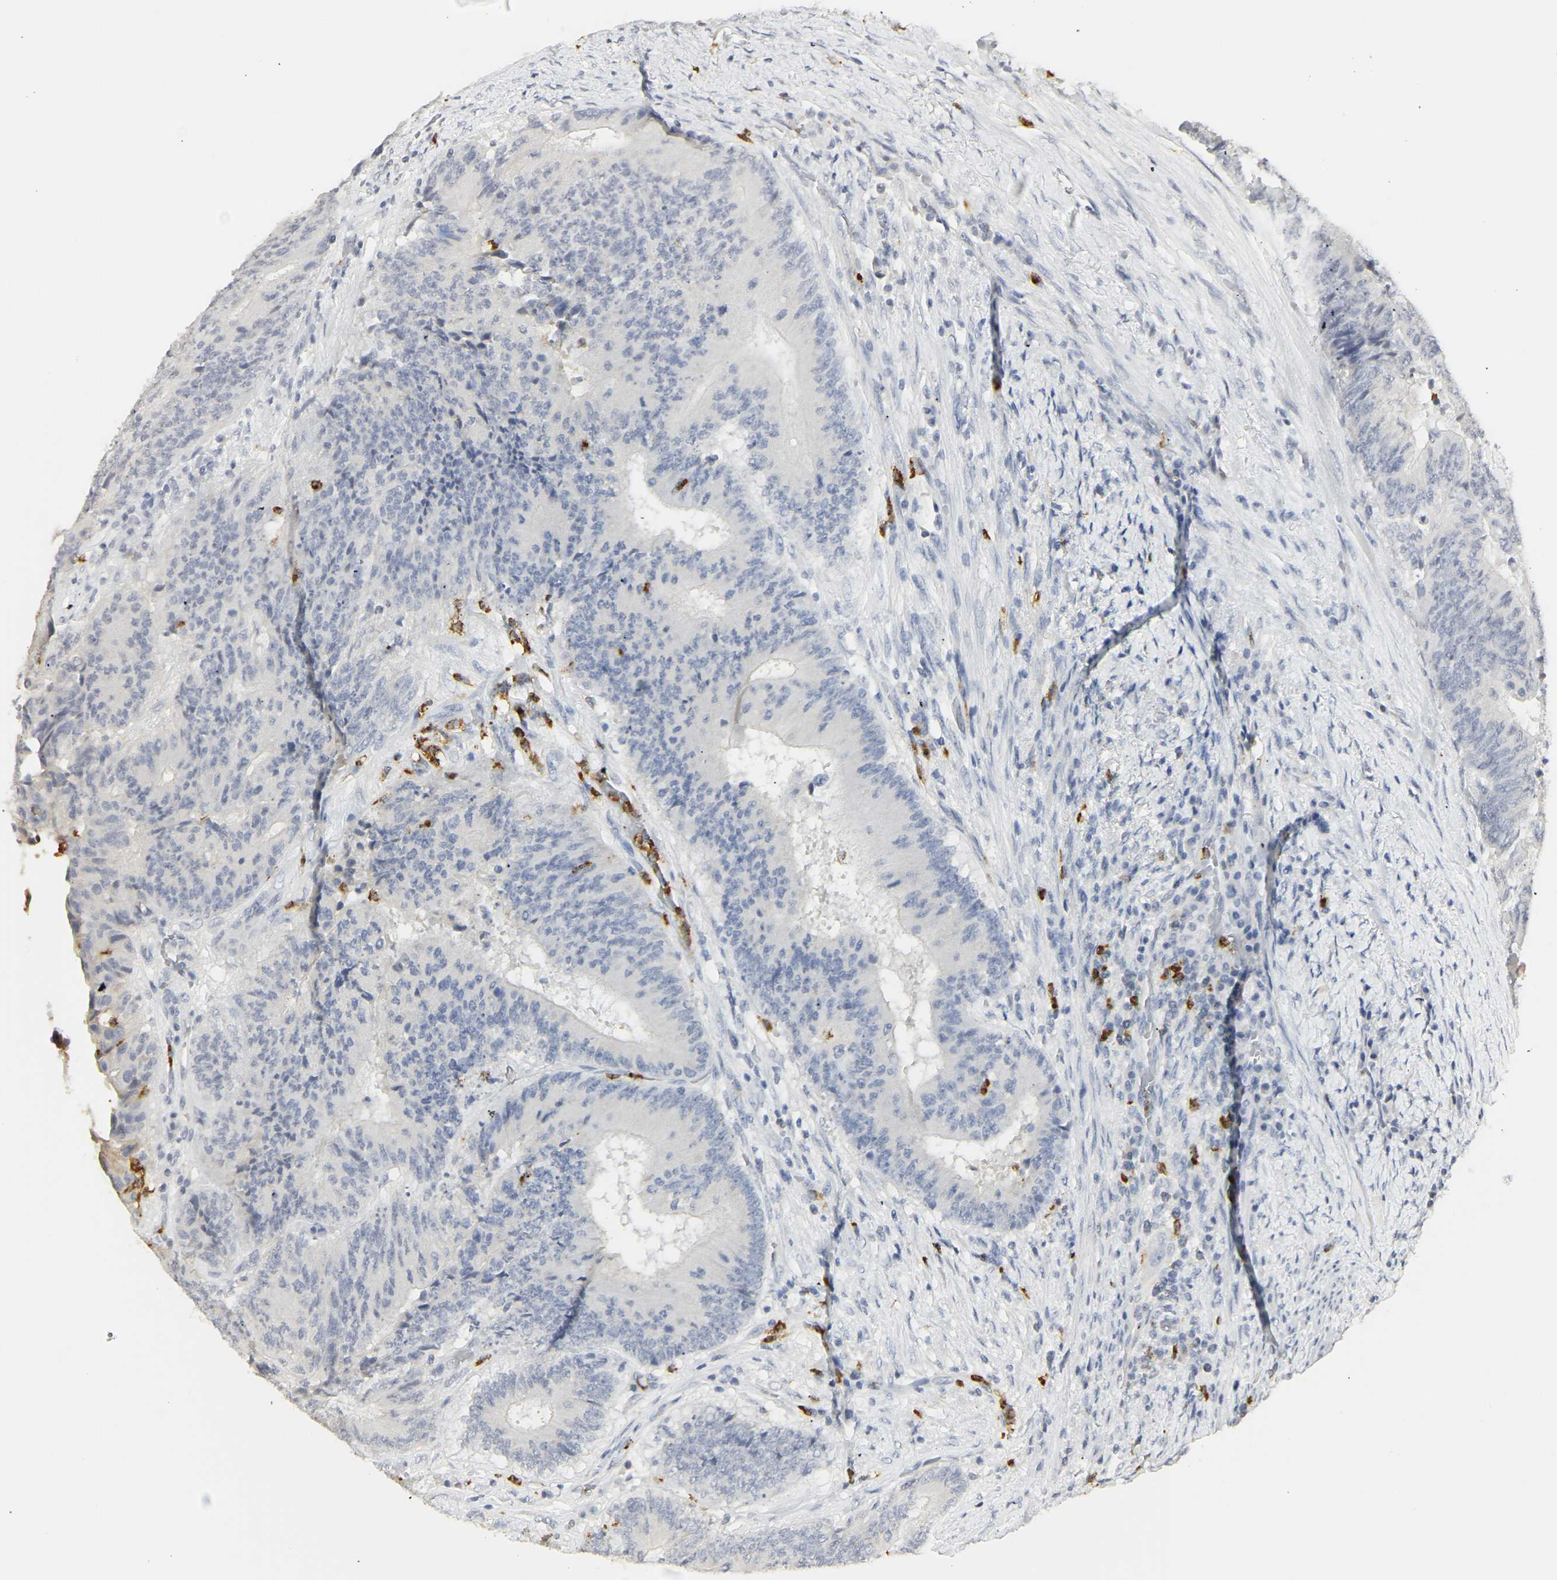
{"staining": {"intensity": "negative", "quantity": "none", "location": "none"}, "tissue": "colorectal cancer", "cell_type": "Tumor cells", "image_type": "cancer", "snomed": [{"axis": "morphology", "description": "Adenocarcinoma, NOS"}, {"axis": "topography", "description": "Rectum"}], "caption": "This histopathology image is of adenocarcinoma (colorectal) stained with immunohistochemistry (IHC) to label a protein in brown with the nuclei are counter-stained blue. There is no expression in tumor cells.", "gene": "MPO", "patient": {"sex": "male", "age": 72}}